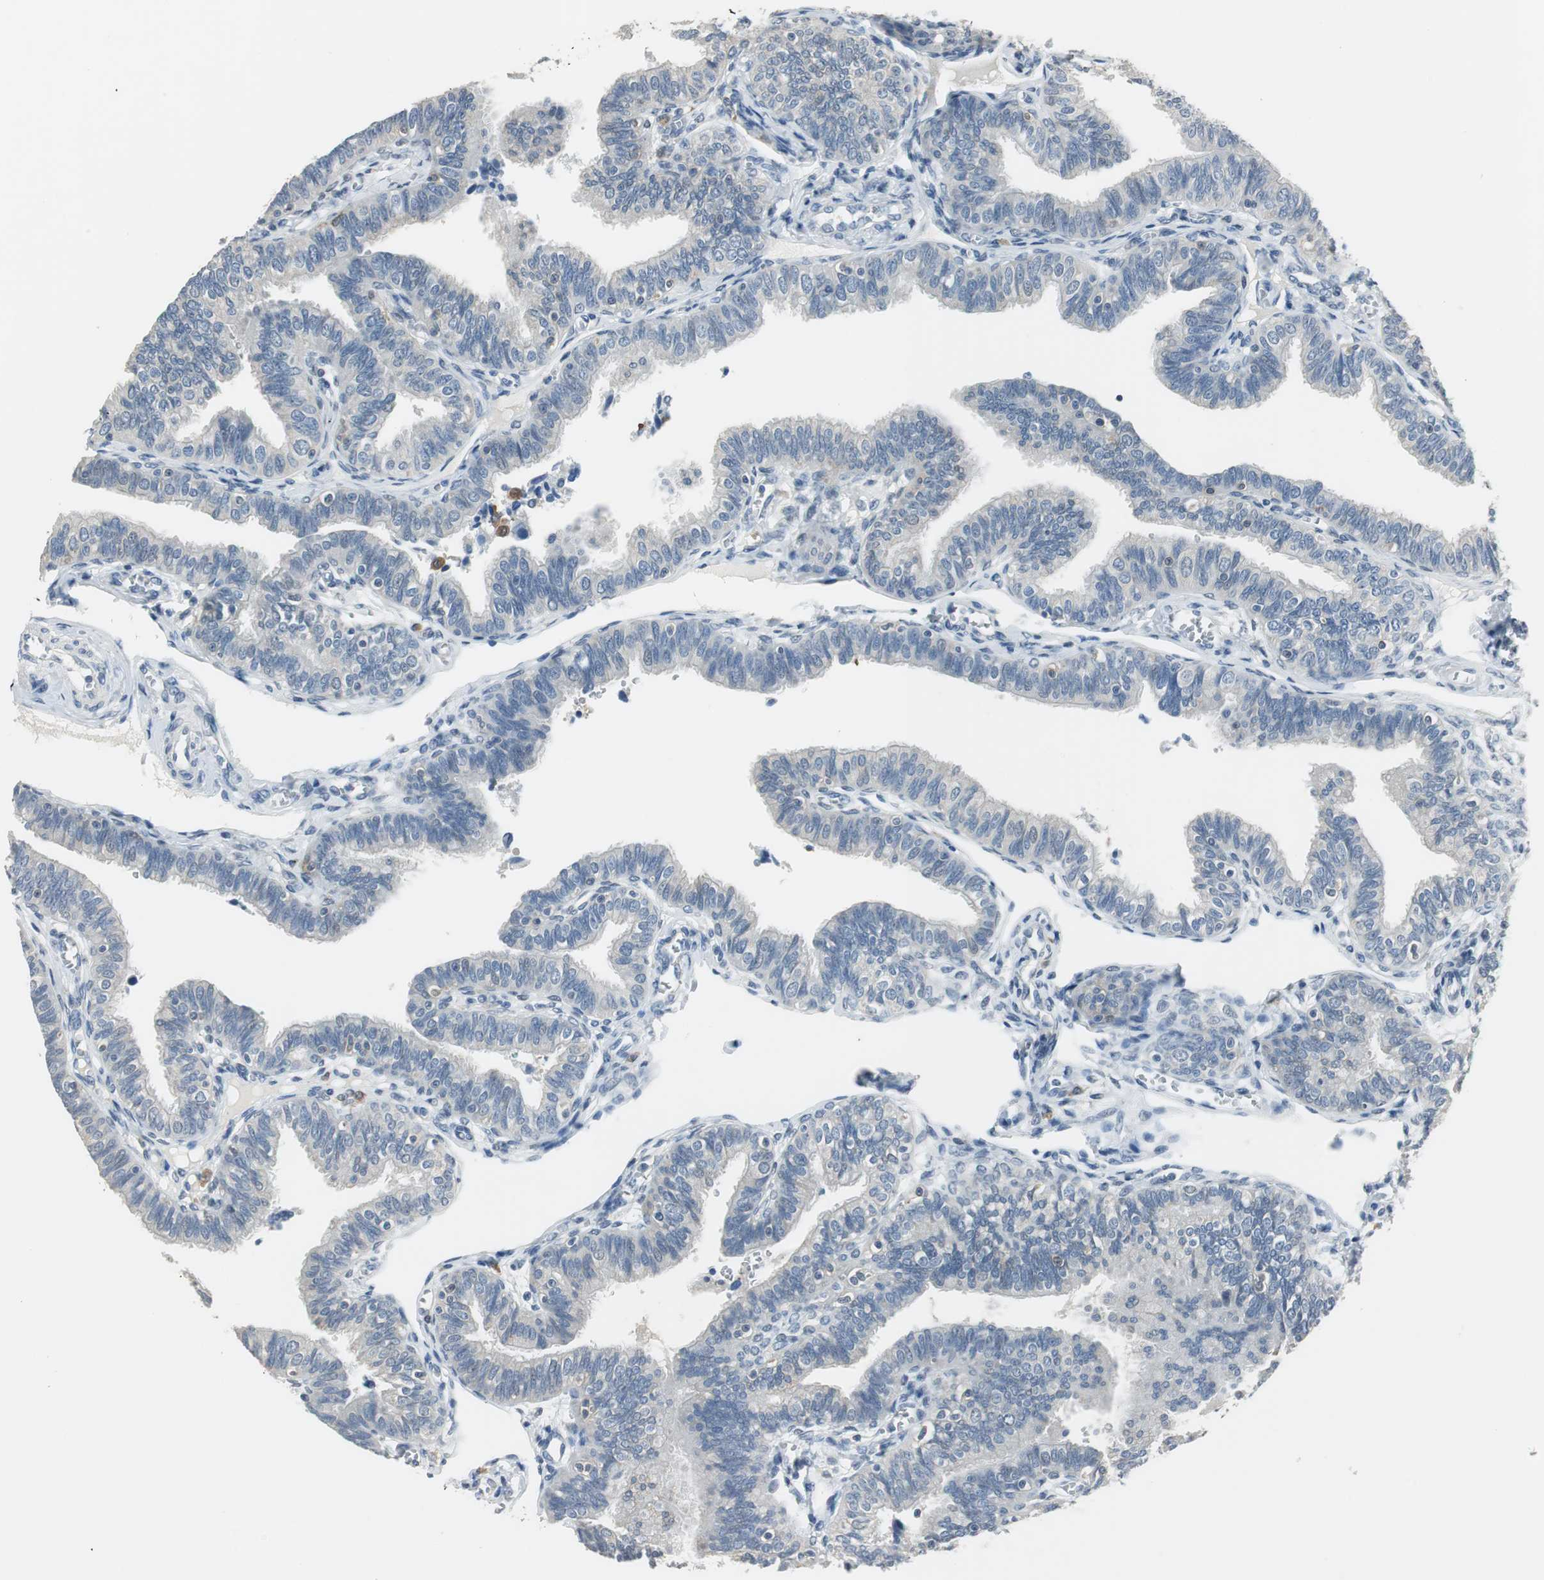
{"staining": {"intensity": "negative", "quantity": "none", "location": "none"}, "tissue": "fallopian tube", "cell_type": "Glandular cells", "image_type": "normal", "snomed": [{"axis": "morphology", "description": "Normal tissue, NOS"}, {"axis": "topography", "description": "Fallopian tube"}], "caption": "An immunohistochemistry micrograph of normal fallopian tube is shown. There is no staining in glandular cells of fallopian tube.", "gene": "MSTO1", "patient": {"sex": "female", "age": 46}}